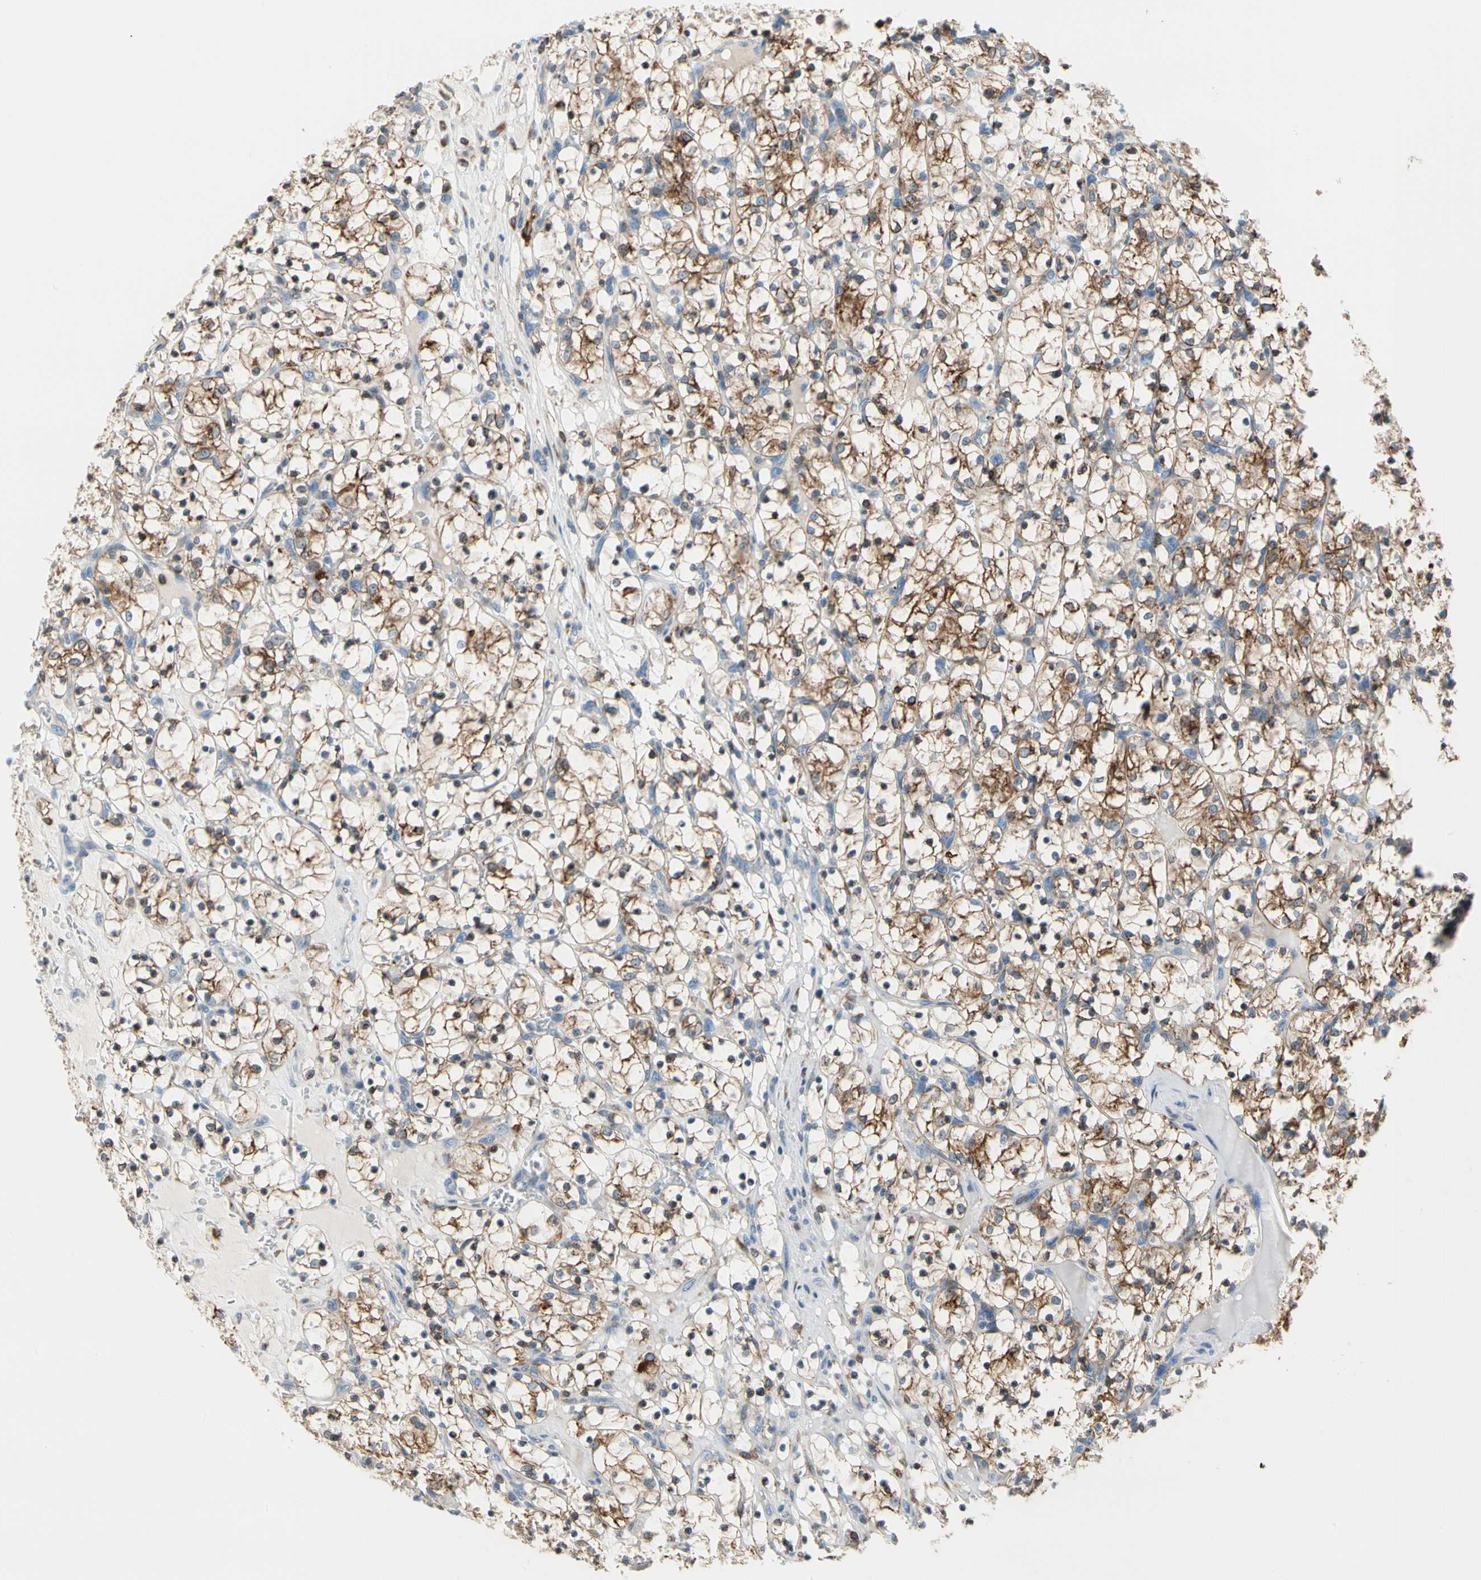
{"staining": {"intensity": "moderate", "quantity": ">75%", "location": "cytoplasmic/membranous"}, "tissue": "renal cancer", "cell_type": "Tumor cells", "image_type": "cancer", "snomed": [{"axis": "morphology", "description": "Adenocarcinoma, NOS"}, {"axis": "topography", "description": "Kidney"}], "caption": "Tumor cells exhibit medium levels of moderate cytoplasmic/membranous positivity in approximately >75% of cells in human renal adenocarcinoma.", "gene": "LRPAP1", "patient": {"sex": "female", "age": 69}}